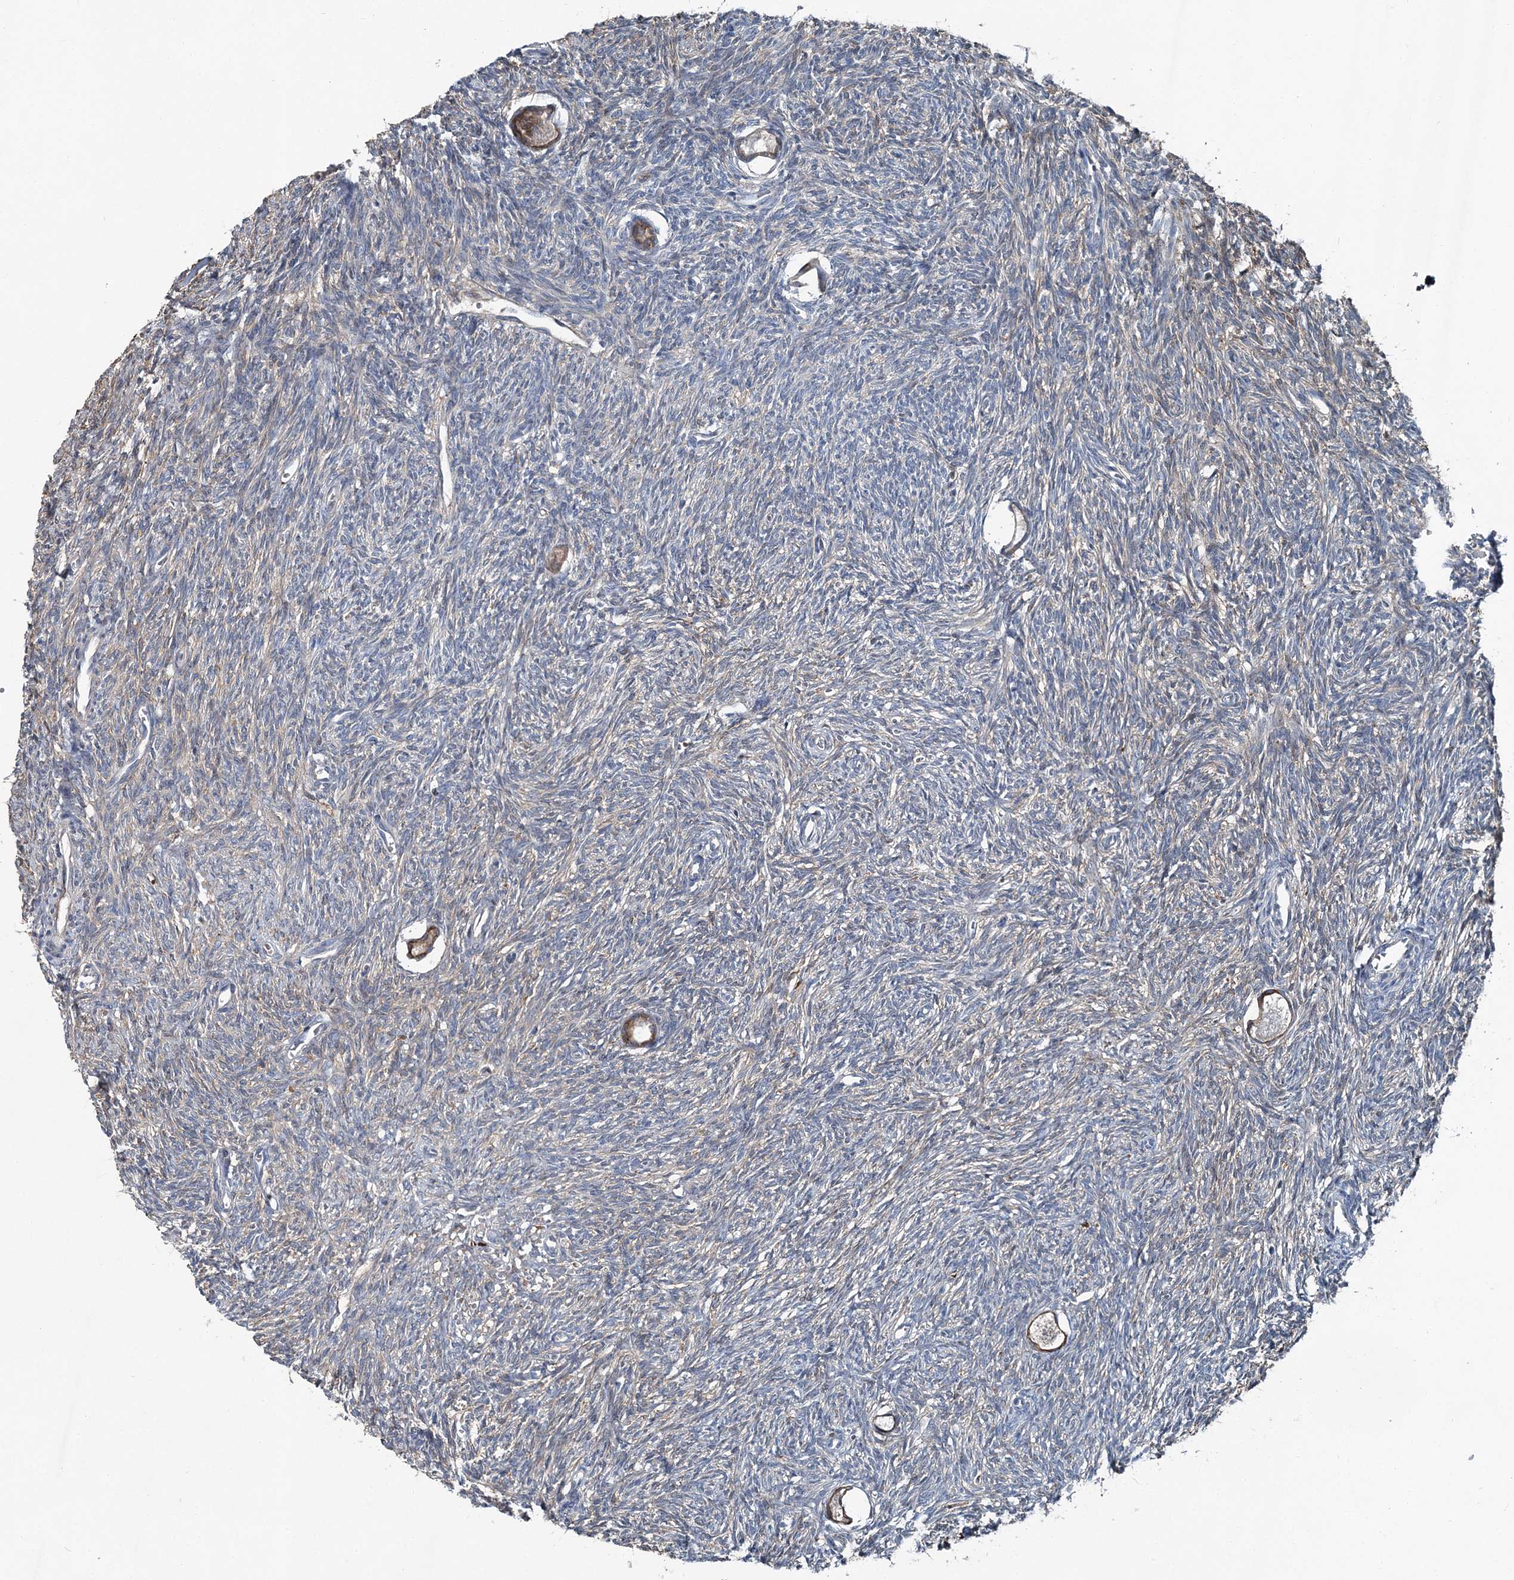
{"staining": {"intensity": "moderate", "quantity": "25%-75%", "location": "cytoplasmic/membranous"}, "tissue": "ovary", "cell_type": "Follicle cells", "image_type": "normal", "snomed": [{"axis": "morphology", "description": "Normal tissue, NOS"}, {"axis": "topography", "description": "Ovary"}], "caption": "Follicle cells demonstrate medium levels of moderate cytoplasmic/membranous expression in about 25%-75% of cells in normal ovary.", "gene": "SPOPL", "patient": {"sex": "female", "age": 27}}